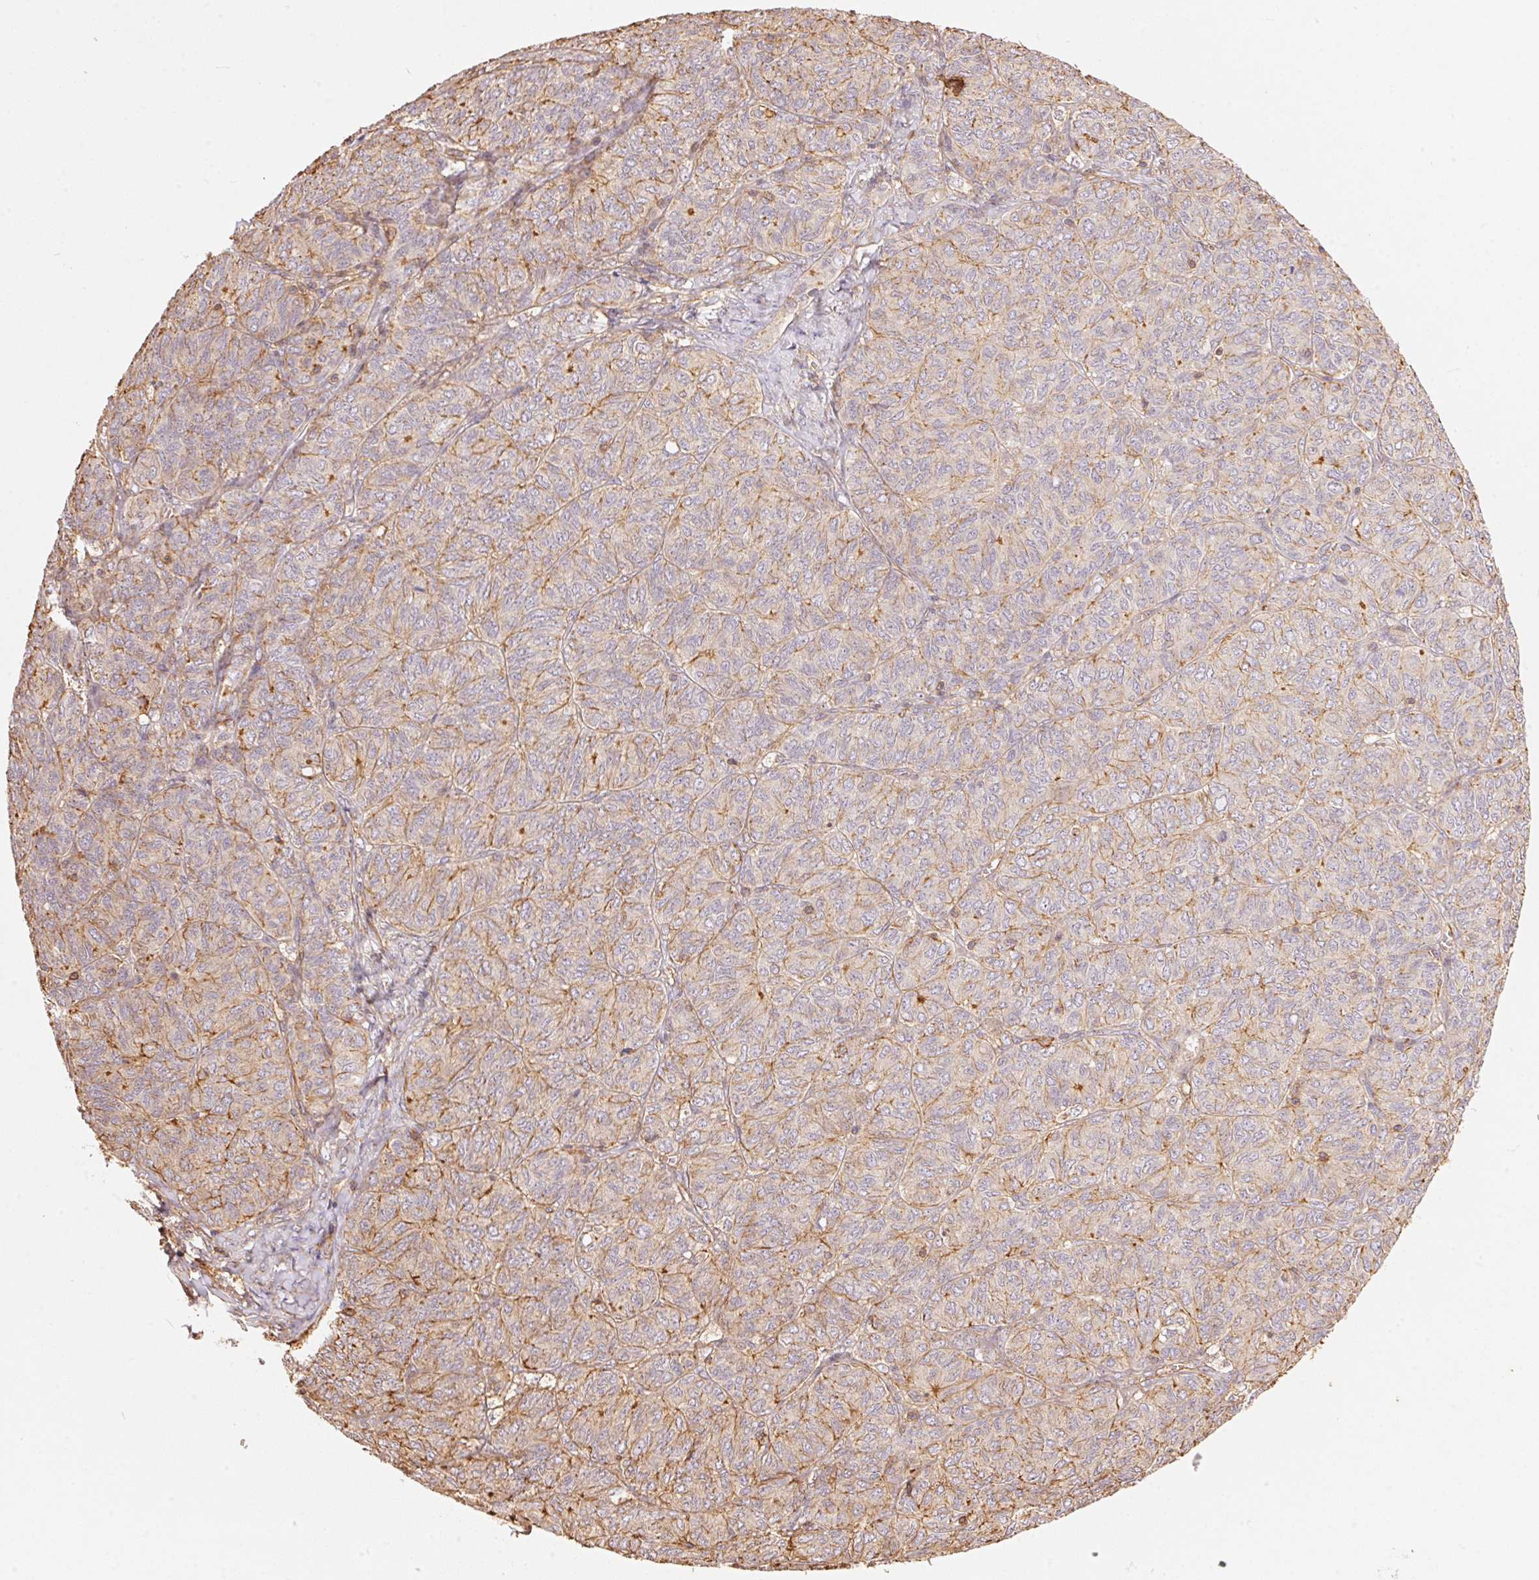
{"staining": {"intensity": "weak", "quantity": "<25%", "location": "cytoplasmic/membranous"}, "tissue": "ovarian cancer", "cell_type": "Tumor cells", "image_type": "cancer", "snomed": [{"axis": "morphology", "description": "Carcinoma, endometroid"}, {"axis": "topography", "description": "Ovary"}], "caption": "Tumor cells show no significant positivity in ovarian endometroid carcinoma.", "gene": "FRAS1", "patient": {"sex": "female", "age": 80}}